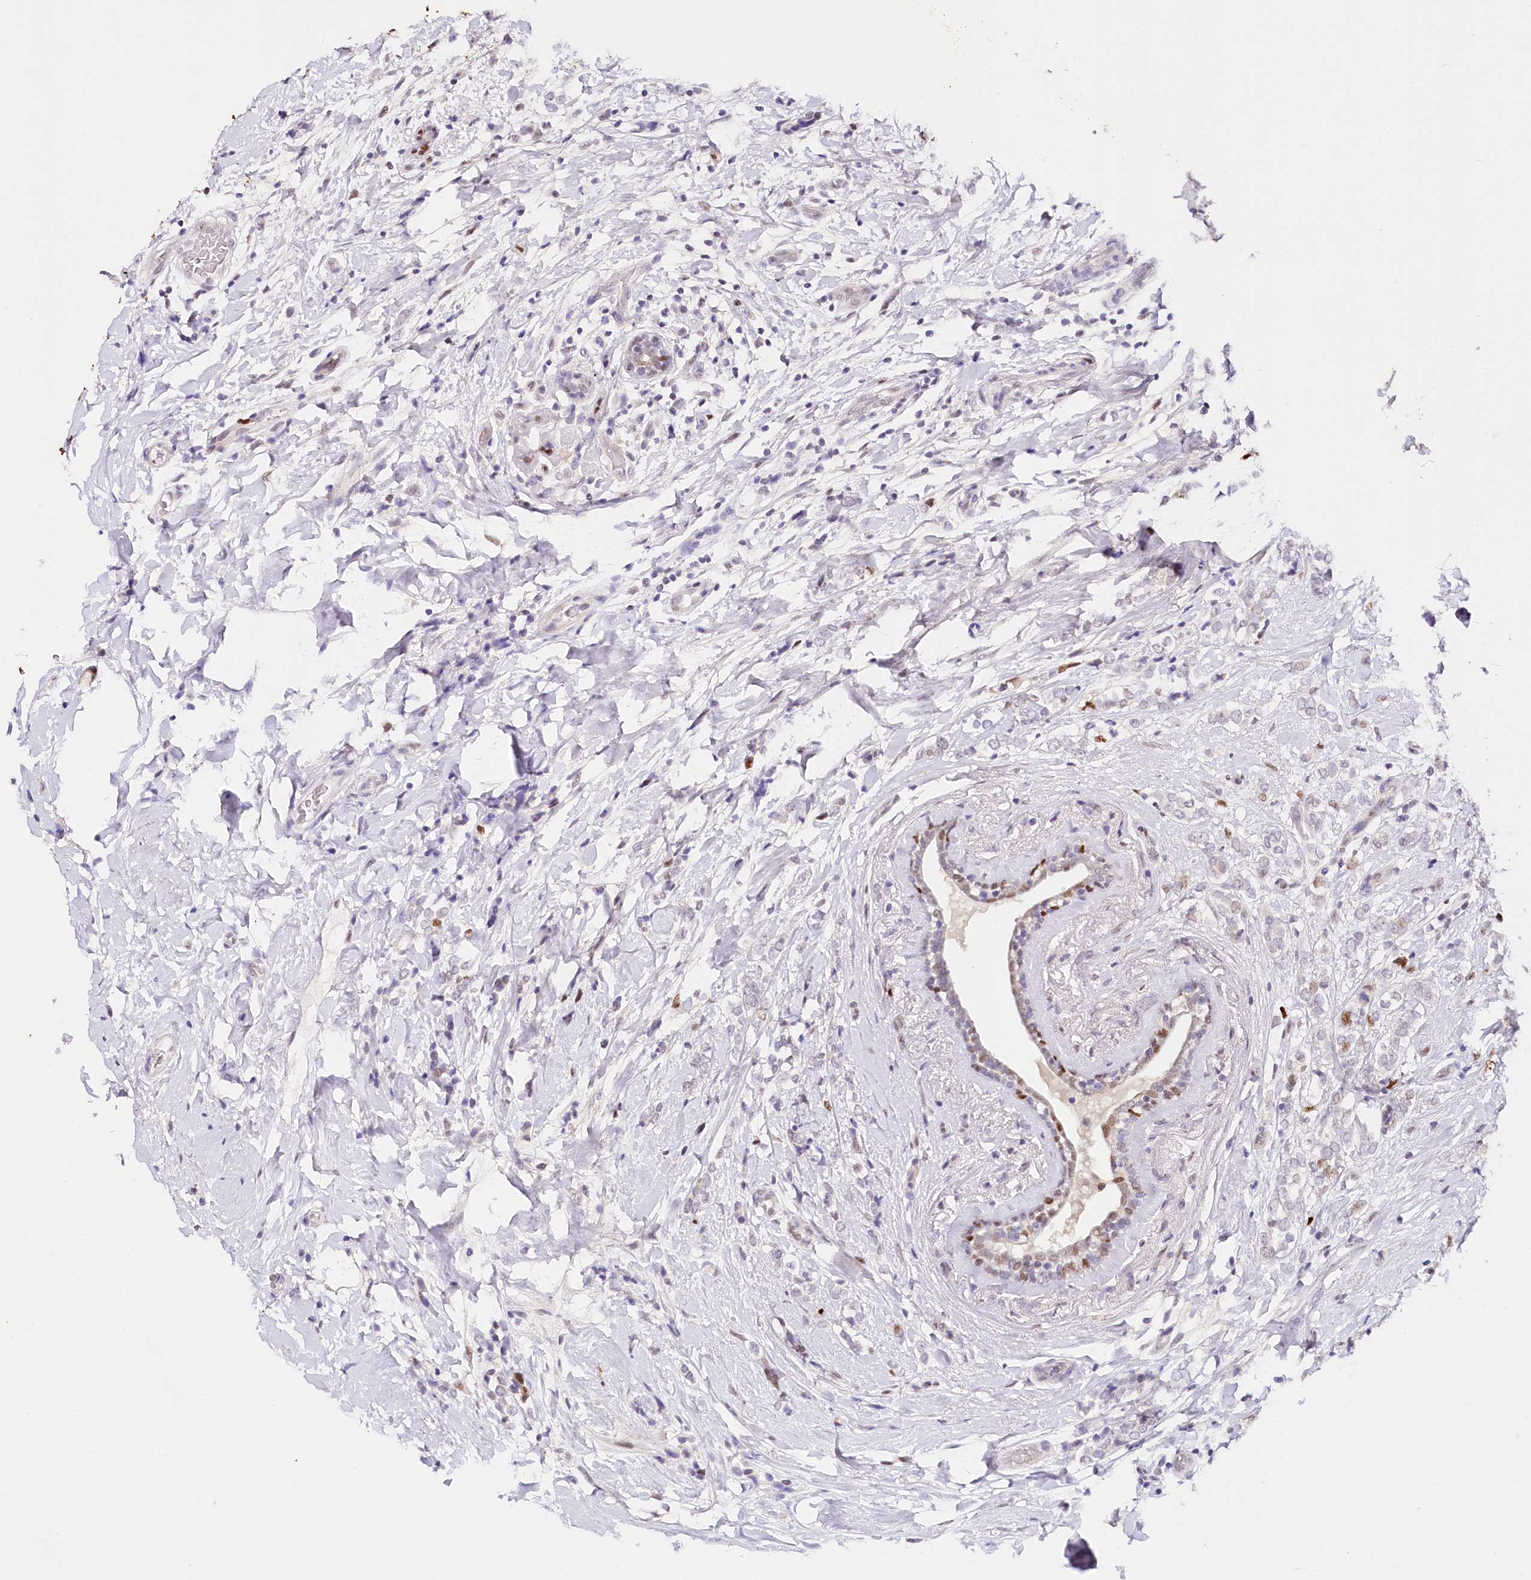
{"staining": {"intensity": "negative", "quantity": "none", "location": "none"}, "tissue": "breast cancer", "cell_type": "Tumor cells", "image_type": "cancer", "snomed": [{"axis": "morphology", "description": "Normal tissue, NOS"}, {"axis": "morphology", "description": "Lobular carcinoma"}, {"axis": "topography", "description": "Breast"}], "caption": "Immunohistochemistry (IHC) of breast cancer (lobular carcinoma) reveals no positivity in tumor cells. (DAB (3,3'-diaminobenzidine) immunohistochemistry, high magnification).", "gene": "TP53", "patient": {"sex": "female", "age": 47}}